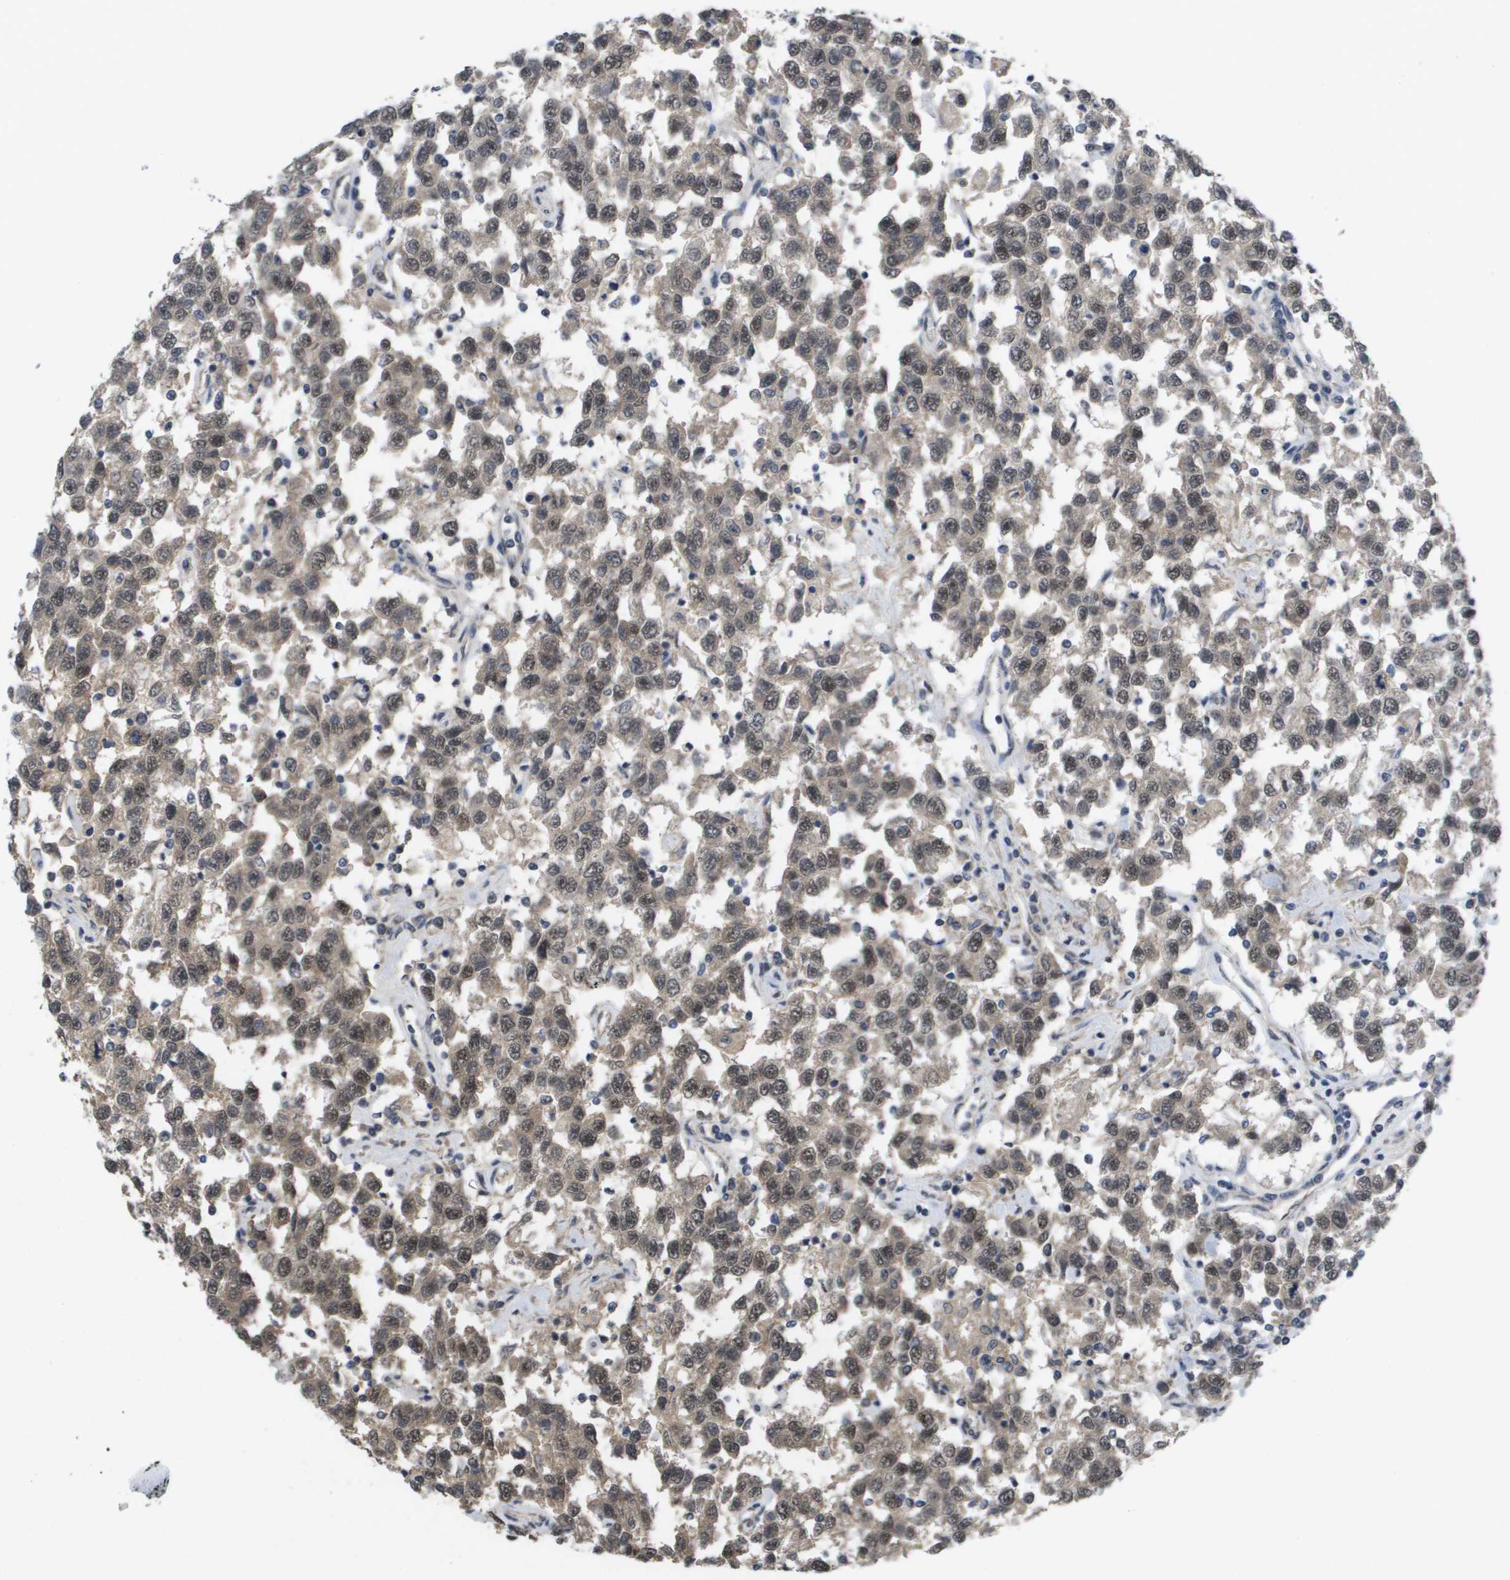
{"staining": {"intensity": "moderate", "quantity": ">75%", "location": "nuclear"}, "tissue": "testis cancer", "cell_type": "Tumor cells", "image_type": "cancer", "snomed": [{"axis": "morphology", "description": "Seminoma, NOS"}, {"axis": "topography", "description": "Testis"}], "caption": "A photomicrograph of human testis cancer stained for a protein displays moderate nuclear brown staining in tumor cells.", "gene": "AMBRA1", "patient": {"sex": "male", "age": 41}}